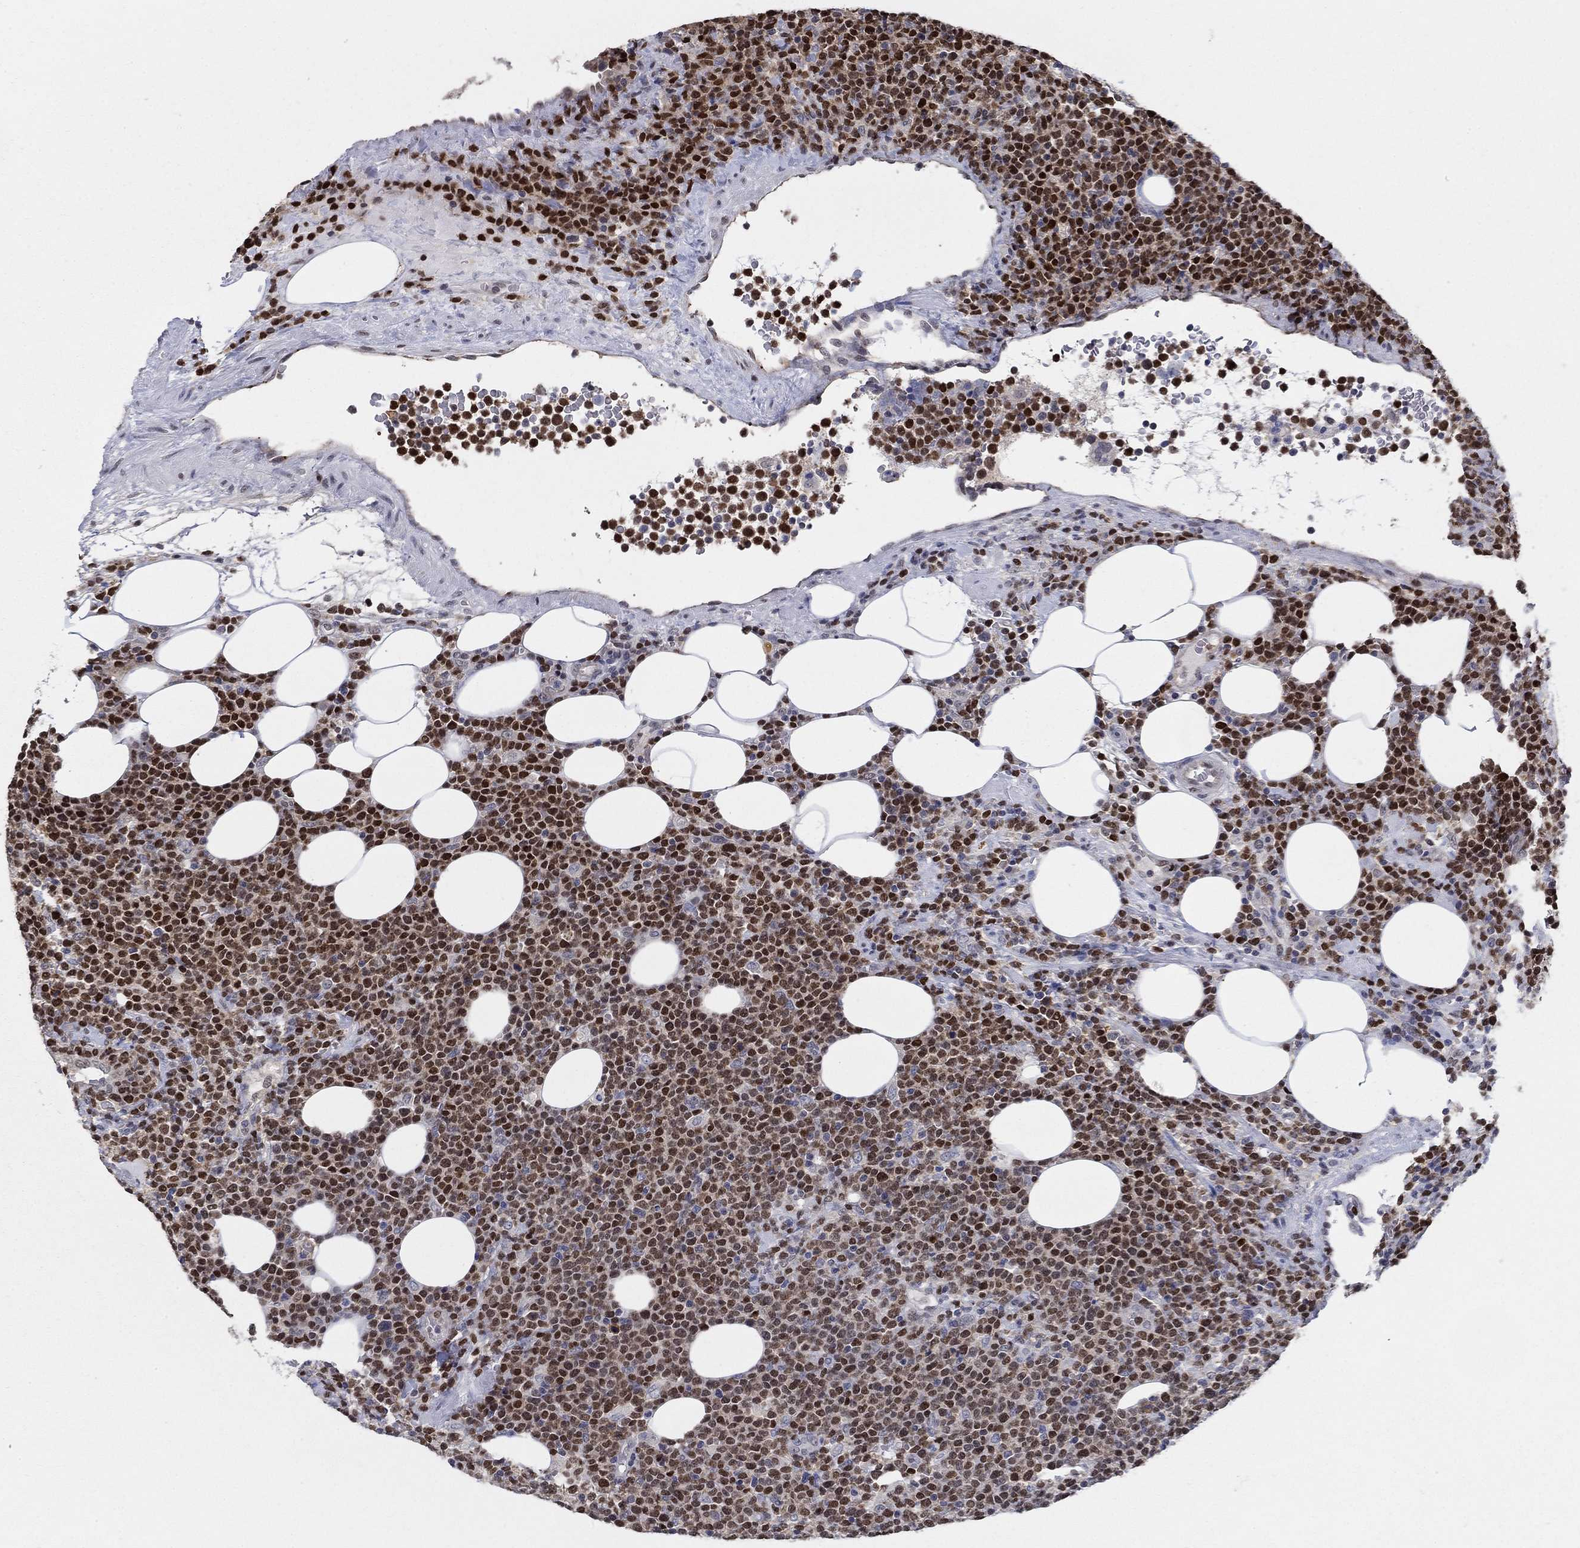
{"staining": {"intensity": "strong", "quantity": "25%-75%", "location": "nuclear"}, "tissue": "lymphoma", "cell_type": "Tumor cells", "image_type": "cancer", "snomed": [{"axis": "morphology", "description": "Malignant lymphoma, non-Hodgkin's type, High grade"}, {"axis": "topography", "description": "Lymph node"}], "caption": "The immunohistochemical stain highlights strong nuclear positivity in tumor cells of high-grade malignant lymphoma, non-Hodgkin's type tissue.", "gene": "CENPE", "patient": {"sex": "male", "age": 61}}